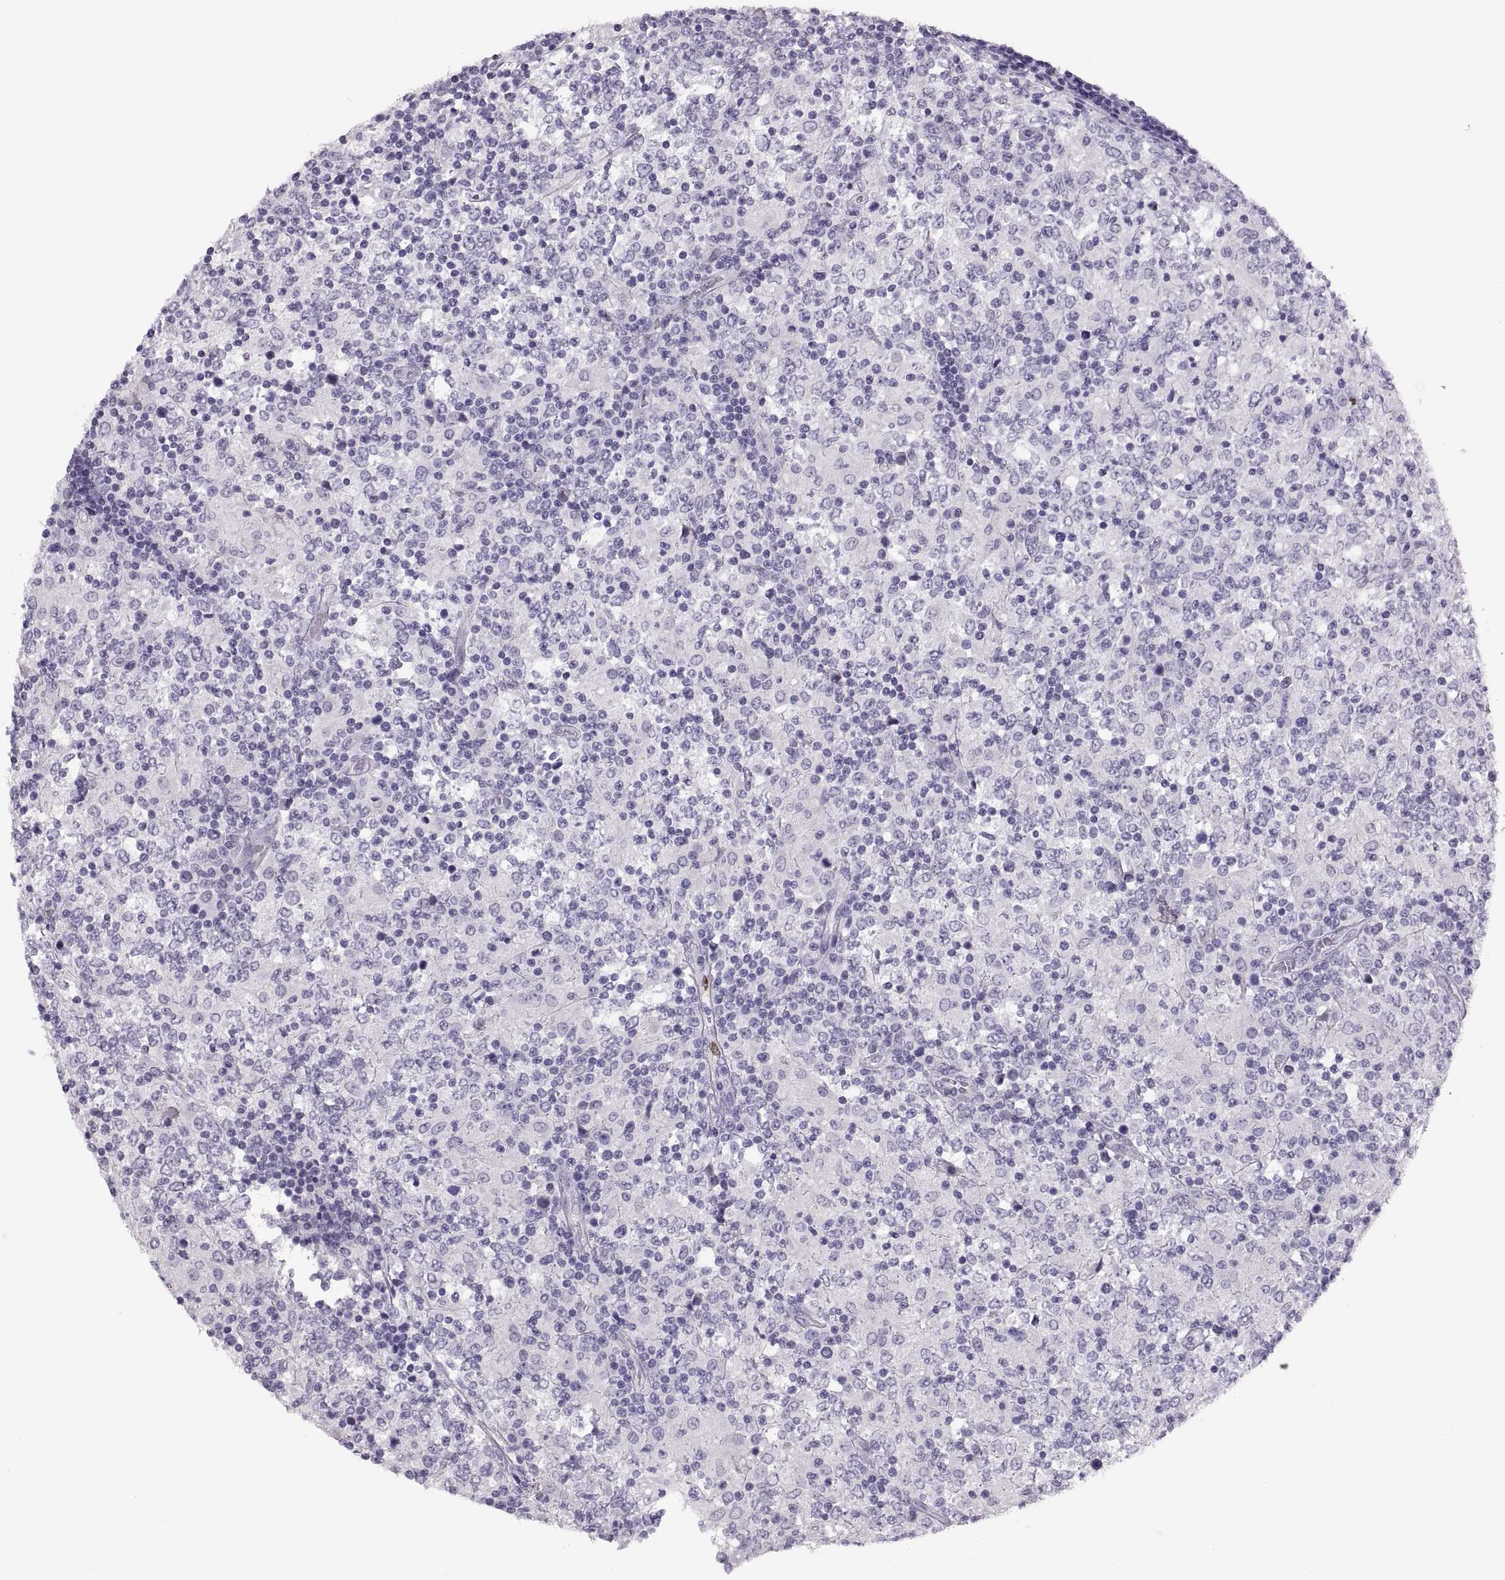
{"staining": {"intensity": "negative", "quantity": "none", "location": "none"}, "tissue": "lymphoma", "cell_type": "Tumor cells", "image_type": "cancer", "snomed": [{"axis": "morphology", "description": "Malignant lymphoma, non-Hodgkin's type, High grade"}, {"axis": "topography", "description": "Lymph node"}], "caption": "Immunohistochemistry of high-grade malignant lymphoma, non-Hodgkin's type exhibits no expression in tumor cells.", "gene": "MILR1", "patient": {"sex": "female", "age": 84}}